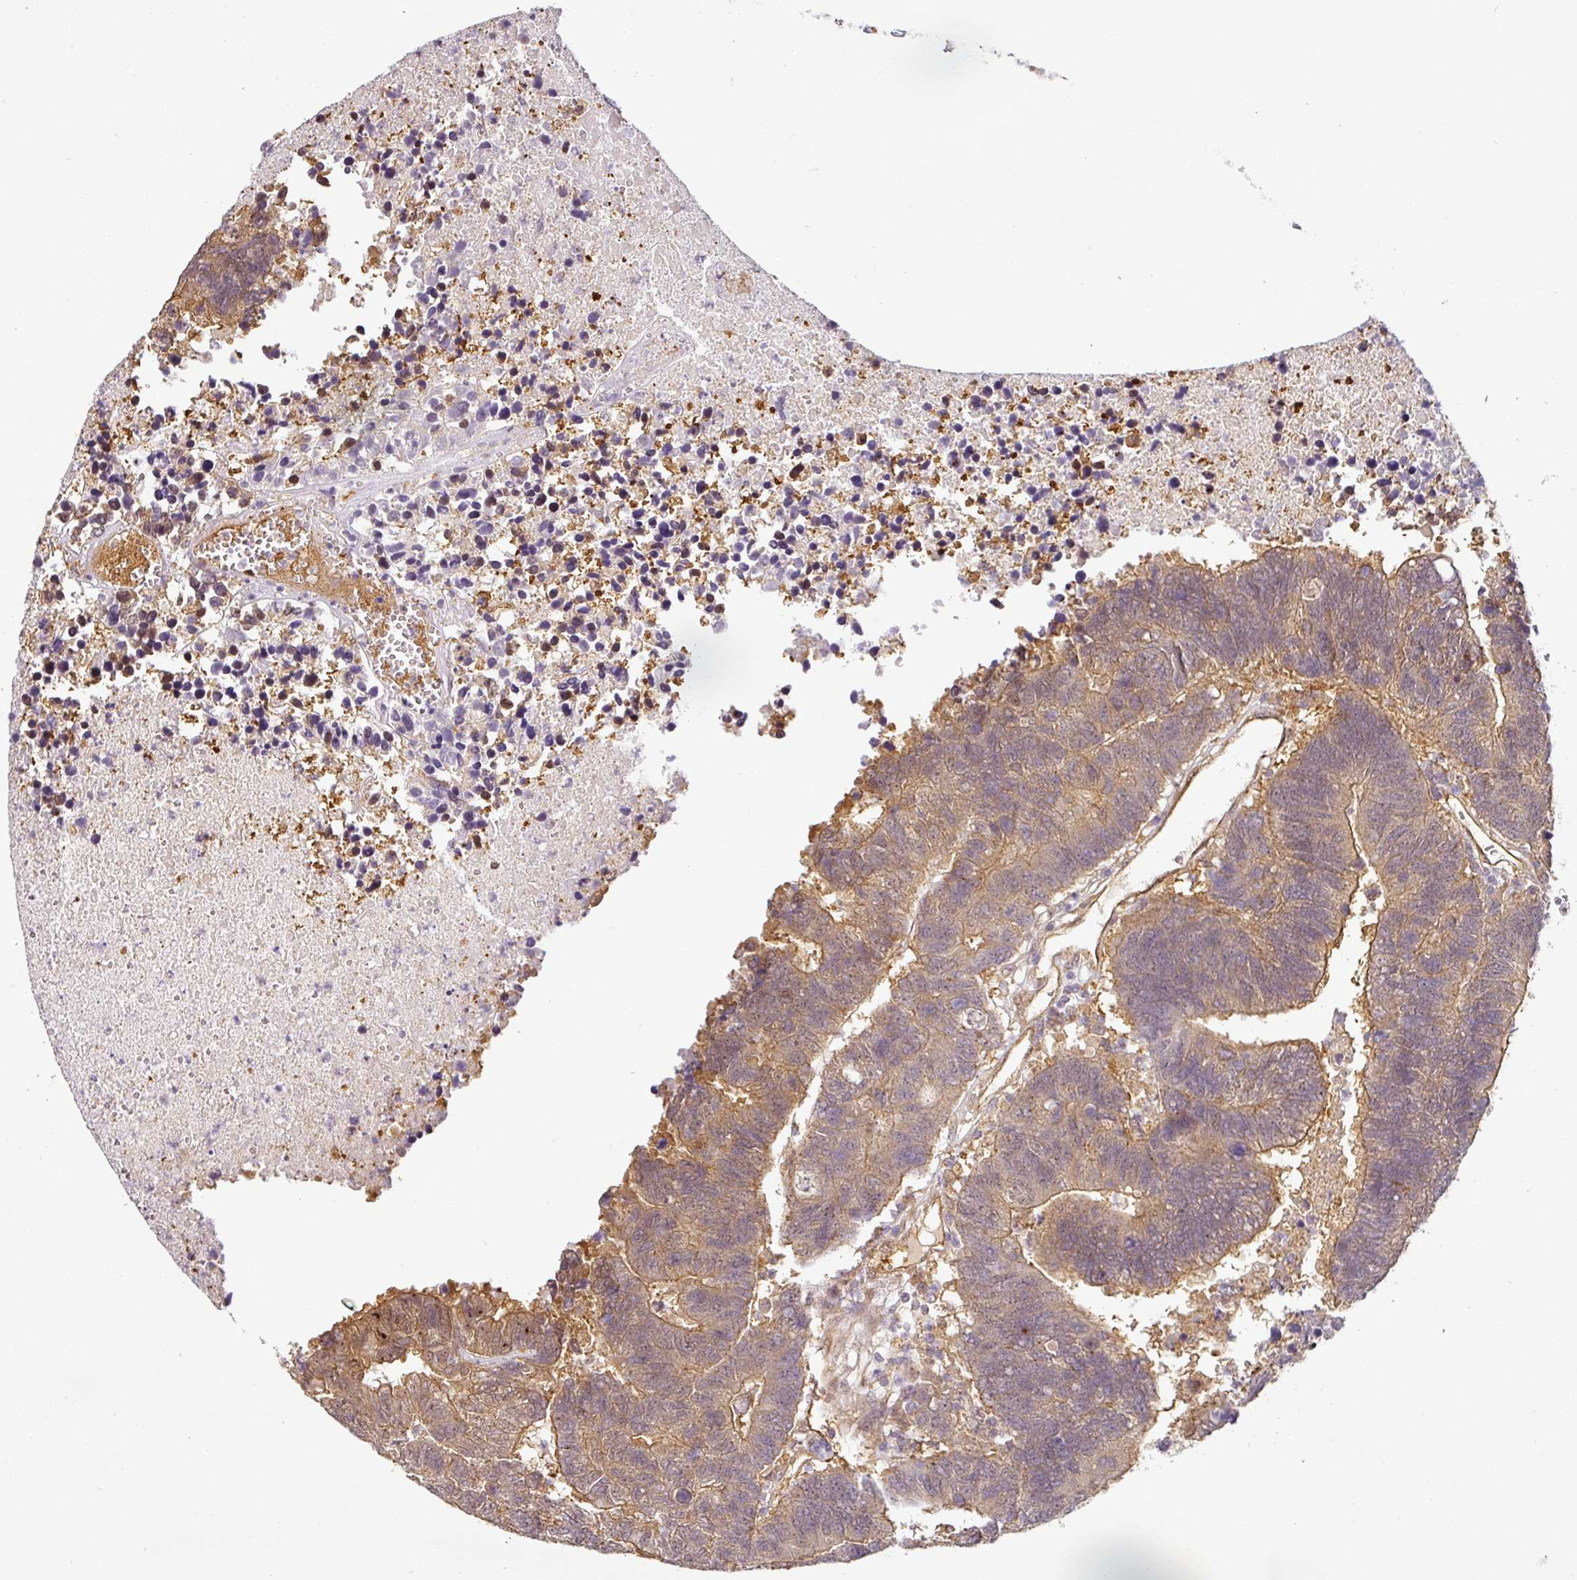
{"staining": {"intensity": "weak", "quantity": "25%-75%", "location": "cytoplasmic/membranous"}, "tissue": "colorectal cancer", "cell_type": "Tumor cells", "image_type": "cancer", "snomed": [{"axis": "morphology", "description": "Adenocarcinoma, NOS"}, {"axis": "topography", "description": "Colon"}], "caption": "Colorectal adenocarcinoma was stained to show a protein in brown. There is low levels of weak cytoplasmic/membranous expression in approximately 25%-75% of tumor cells.", "gene": "ANKRD18A", "patient": {"sex": "female", "age": 48}}